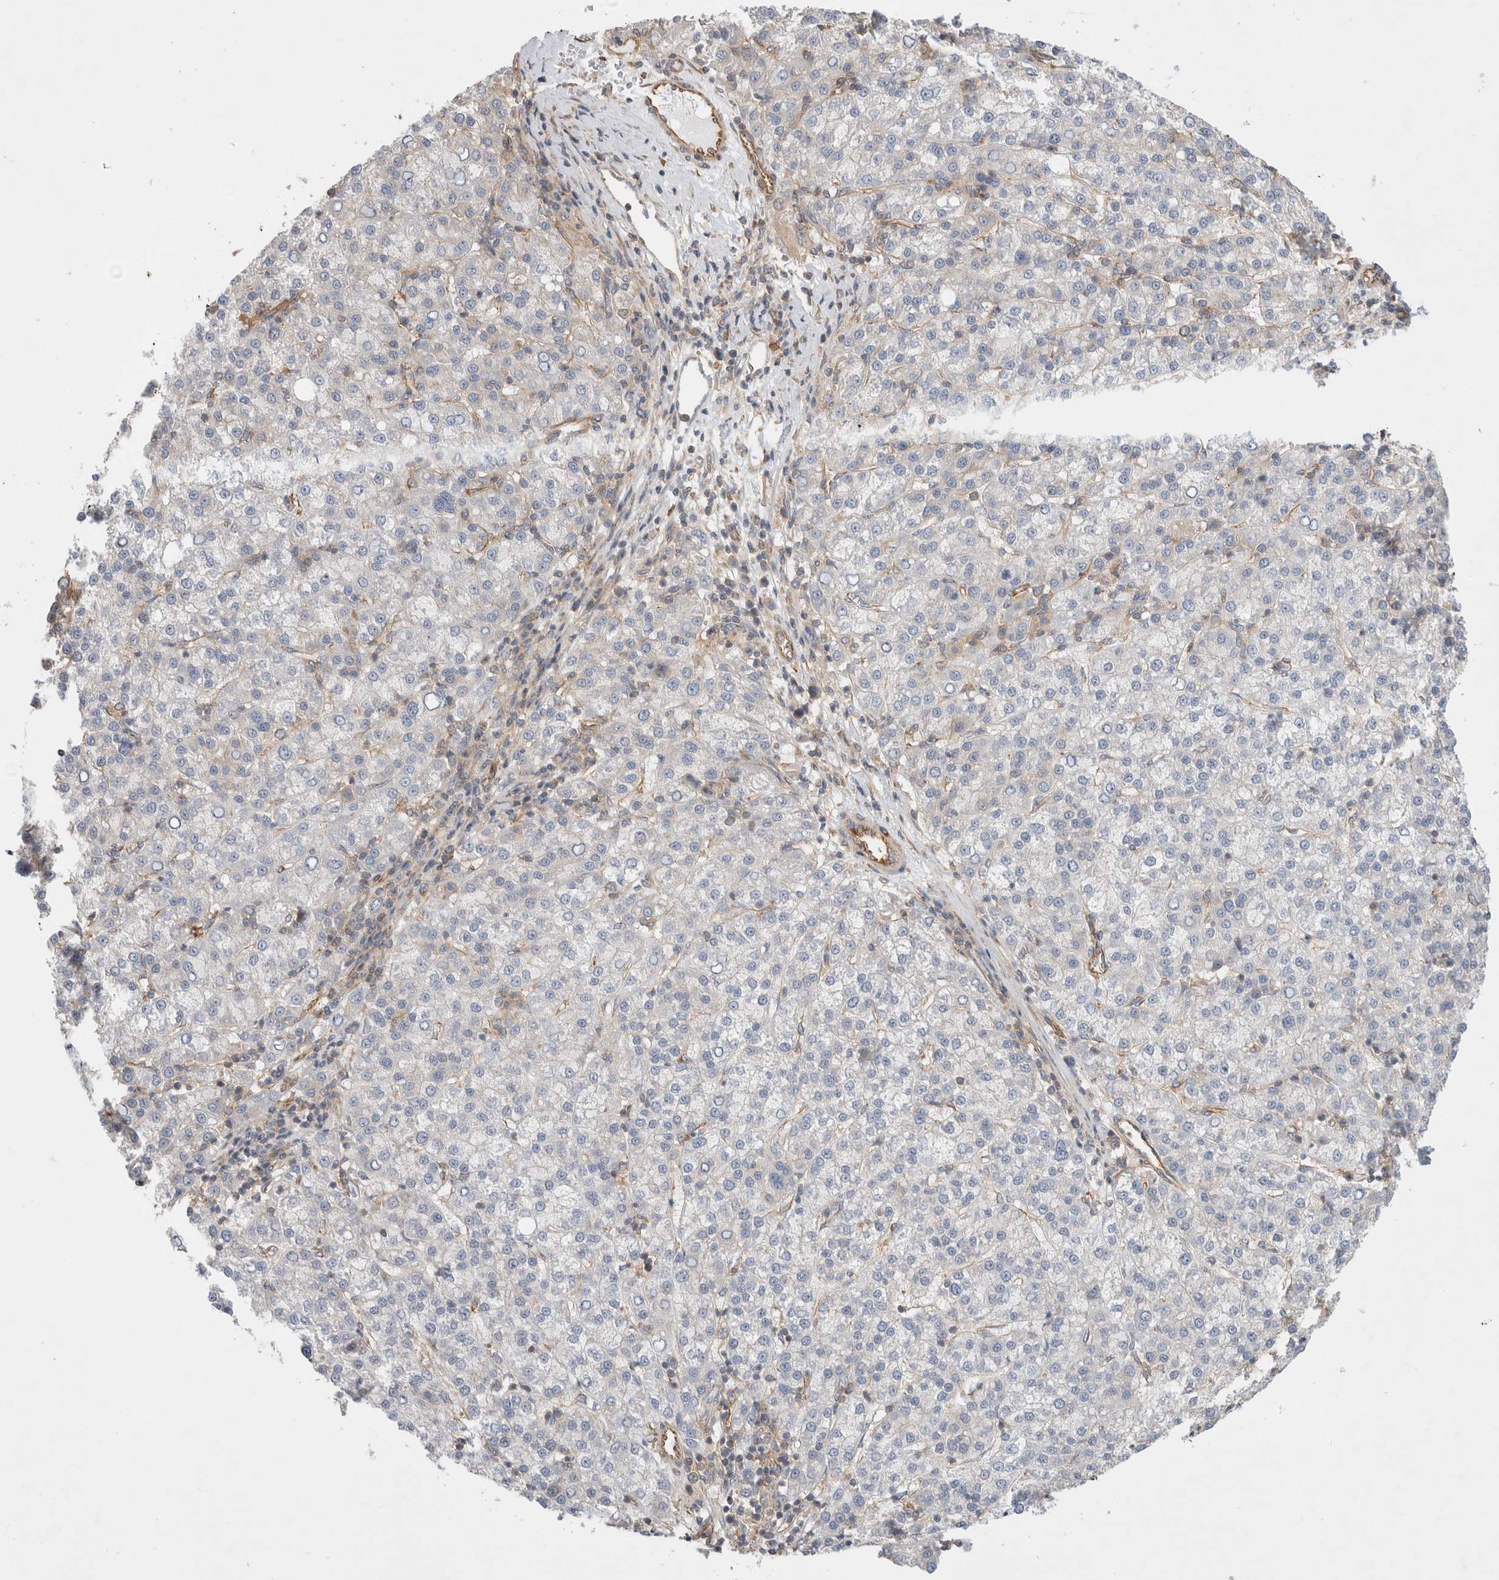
{"staining": {"intensity": "negative", "quantity": "none", "location": "none"}, "tissue": "liver cancer", "cell_type": "Tumor cells", "image_type": "cancer", "snomed": [{"axis": "morphology", "description": "Carcinoma, Hepatocellular, NOS"}, {"axis": "topography", "description": "Liver"}], "caption": "Immunohistochemical staining of liver cancer displays no significant expression in tumor cells.", "gene": "GPR150", "patient": {"sex": "female", "age": 58}}